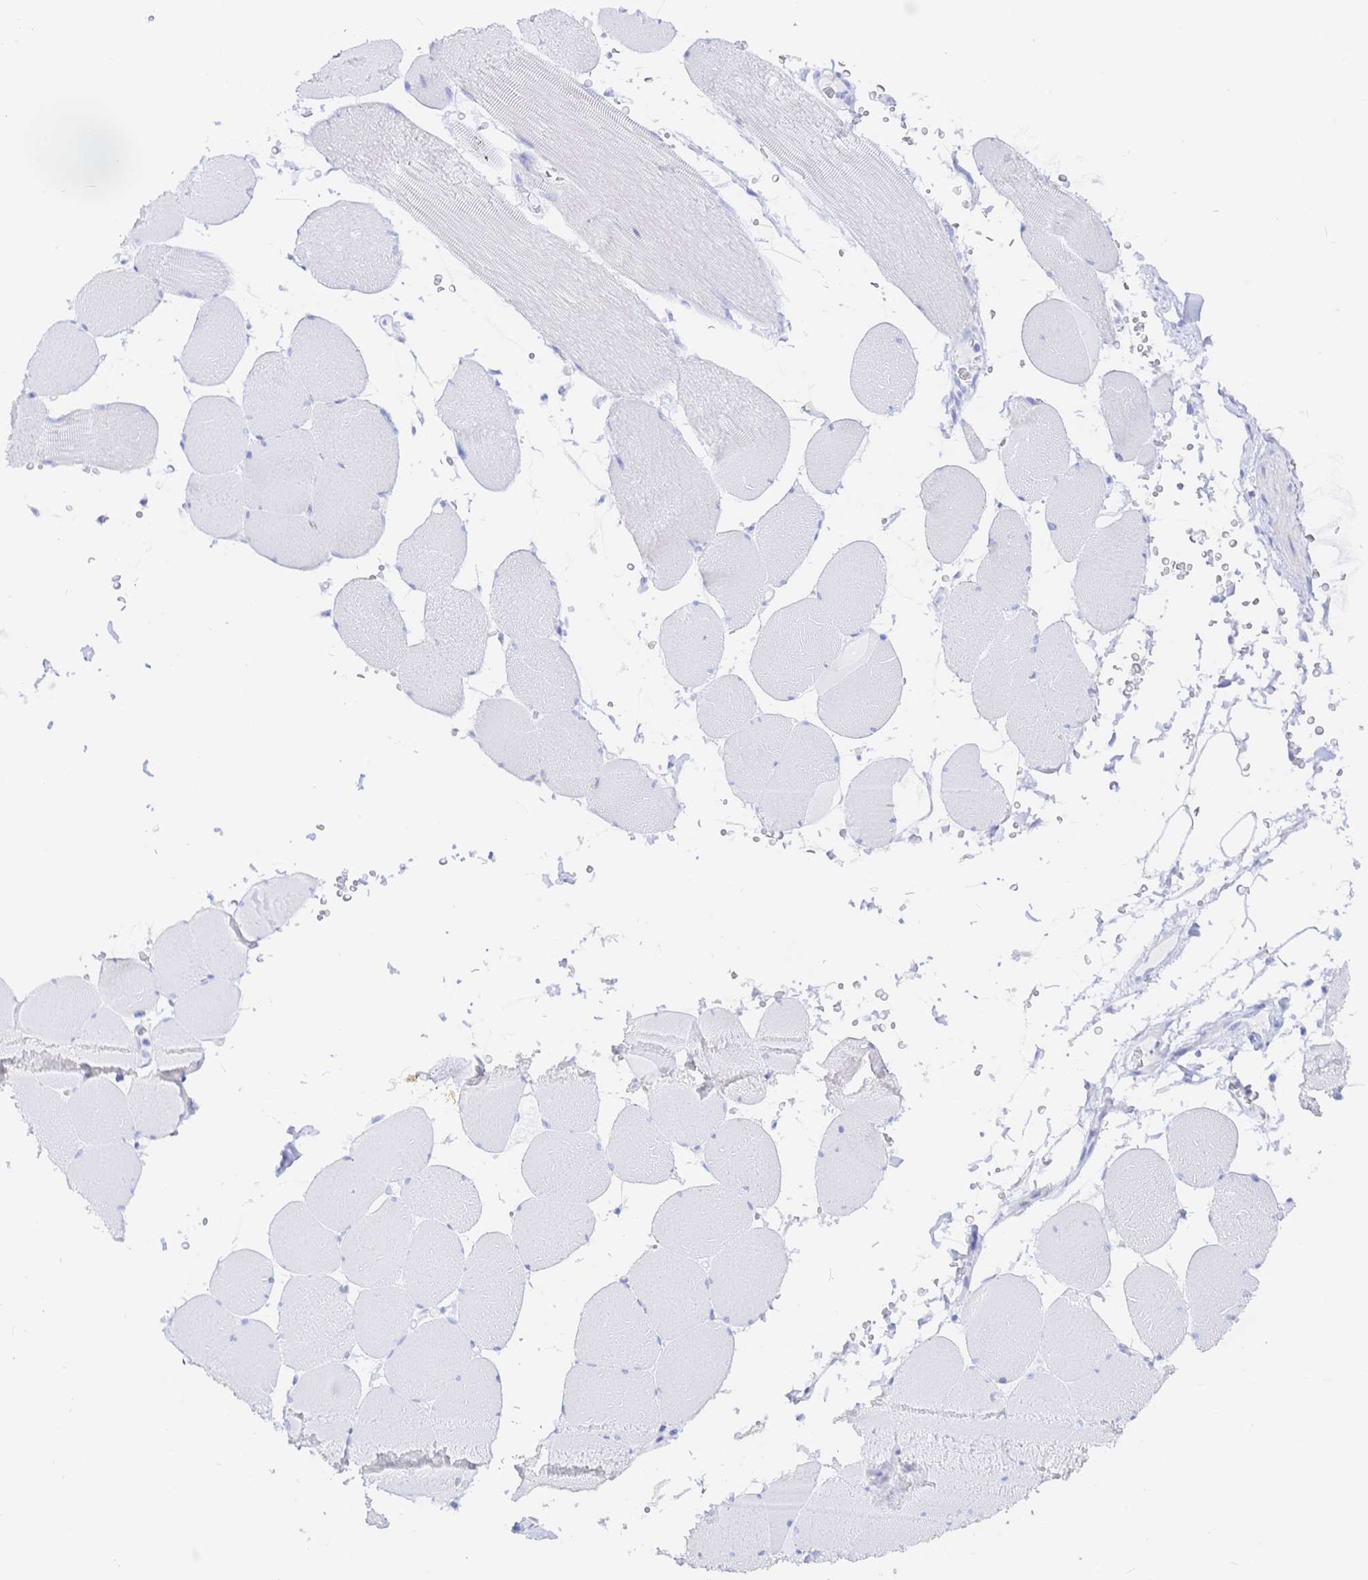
{"staining": {"intensity": "negative", "quantity": "none", "location": "none"}, "tissue": "skeletal muscle", "cell_type": "Myocytes", "image_type": "normal", "snomed": [{"axis": "morphology", "description": "Normal tissue, NOS"}, {"axis": "topography", "description": "Skeletal muscle"}, {"axis": "topography", "description": "Head-Neck"}], "caption": "Immunohistochemical staining of benign human skeletal muscle displays no significant expression in myocytes.", "gene": "KCNH6", "patient": {"sex": "male", "age": 66}}